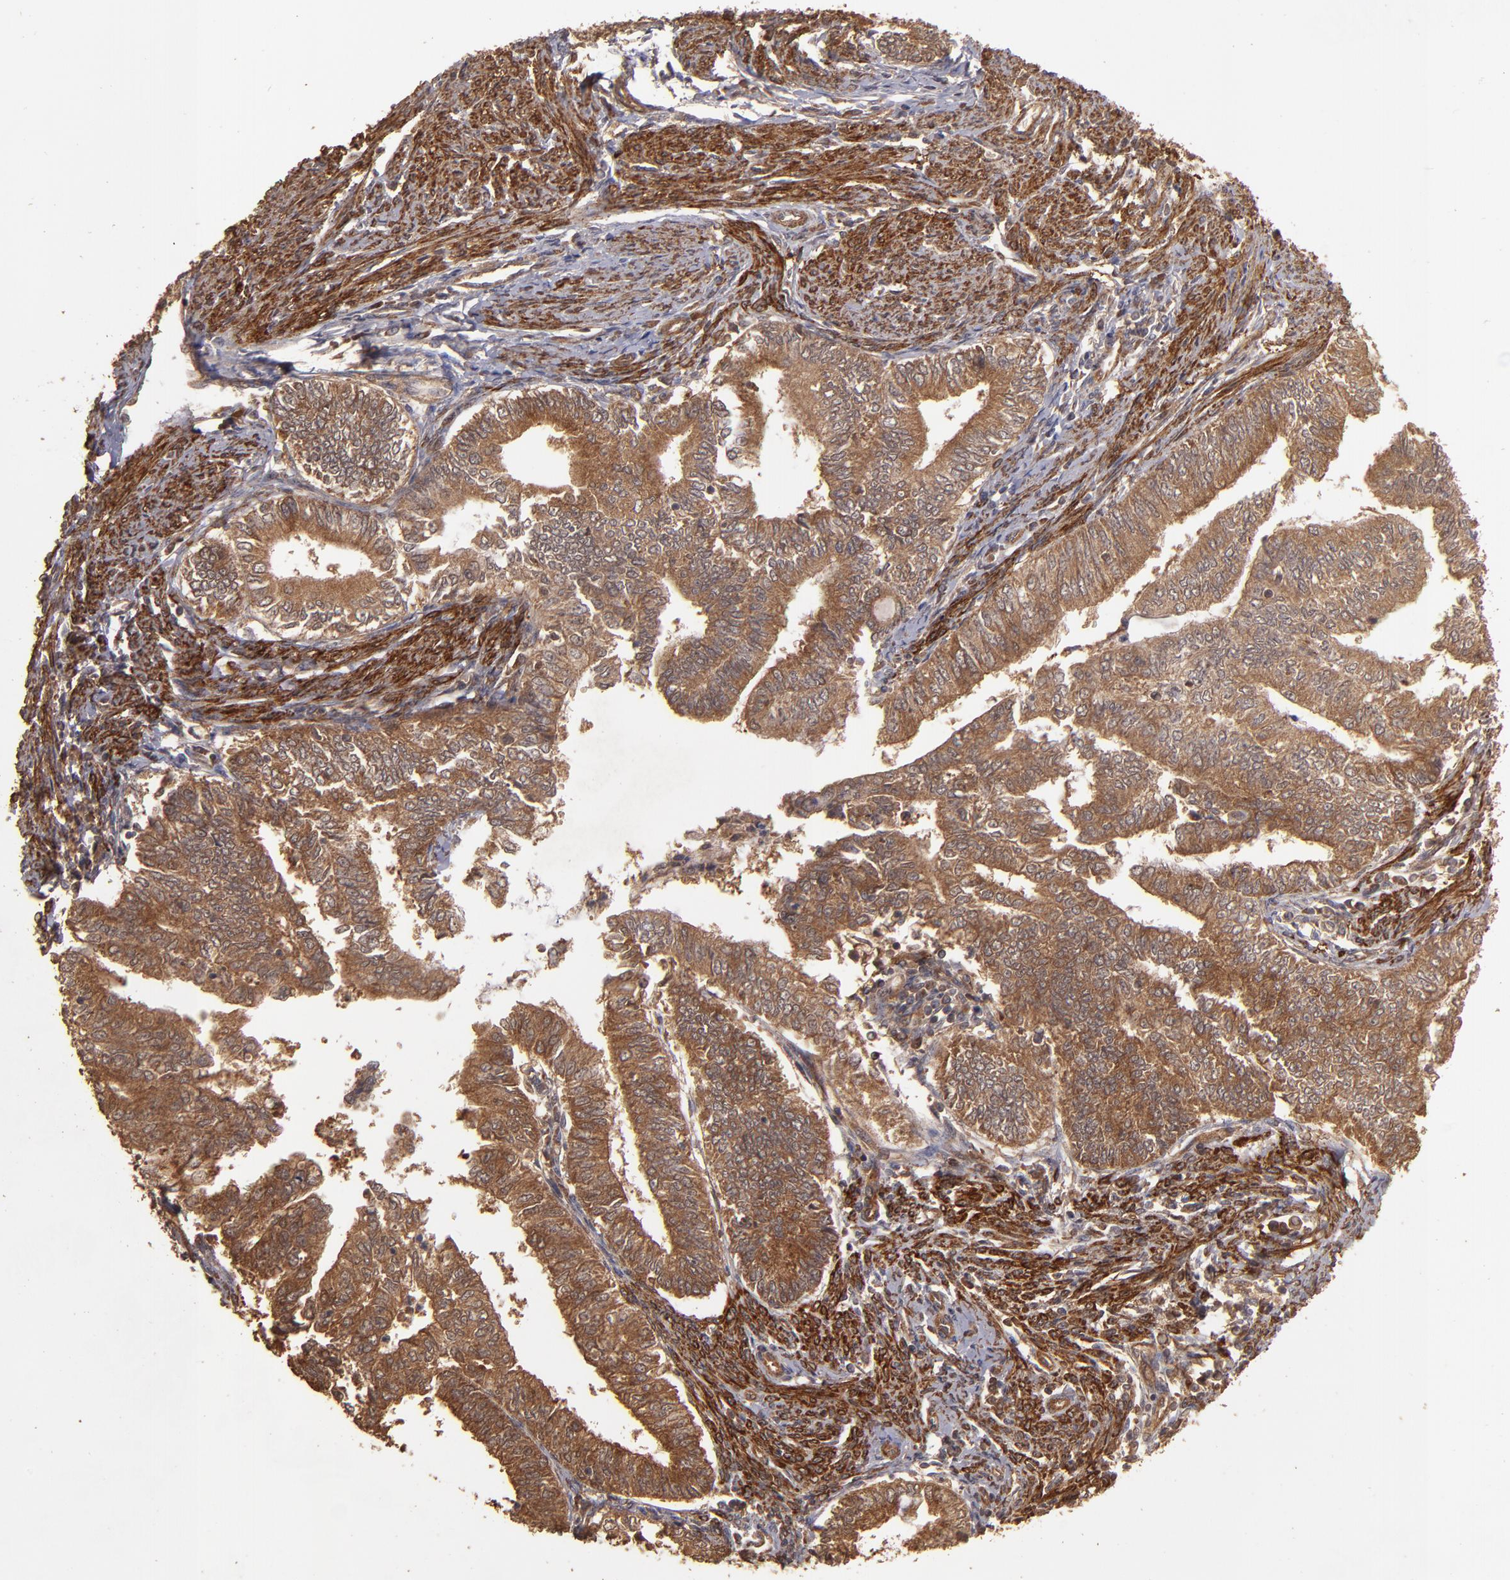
{"staining": {"intensity": "strong", "quantity": ">75%", "location": "cytoplasmic/membranous"}, "tissue": "endometrial cancer", "cell_type": "Tumor cells", "image_type": "cancer", "snomed": [{"axis": "morphology", "description": "Adenocarcinoma, NOS"}, {"axis": "topography", "description": "Endometrium"}], "caption": "A high-resolution micrograph shows immunohistochemistry (IHC) staining of endometrial adenocarcinoma, which demonstrates strong cytoplasmic/membranous positivity in approximately >75% of tumor cells.", "gene": "TXNDC16", "patient": {"sex": "female", "age": 66}}